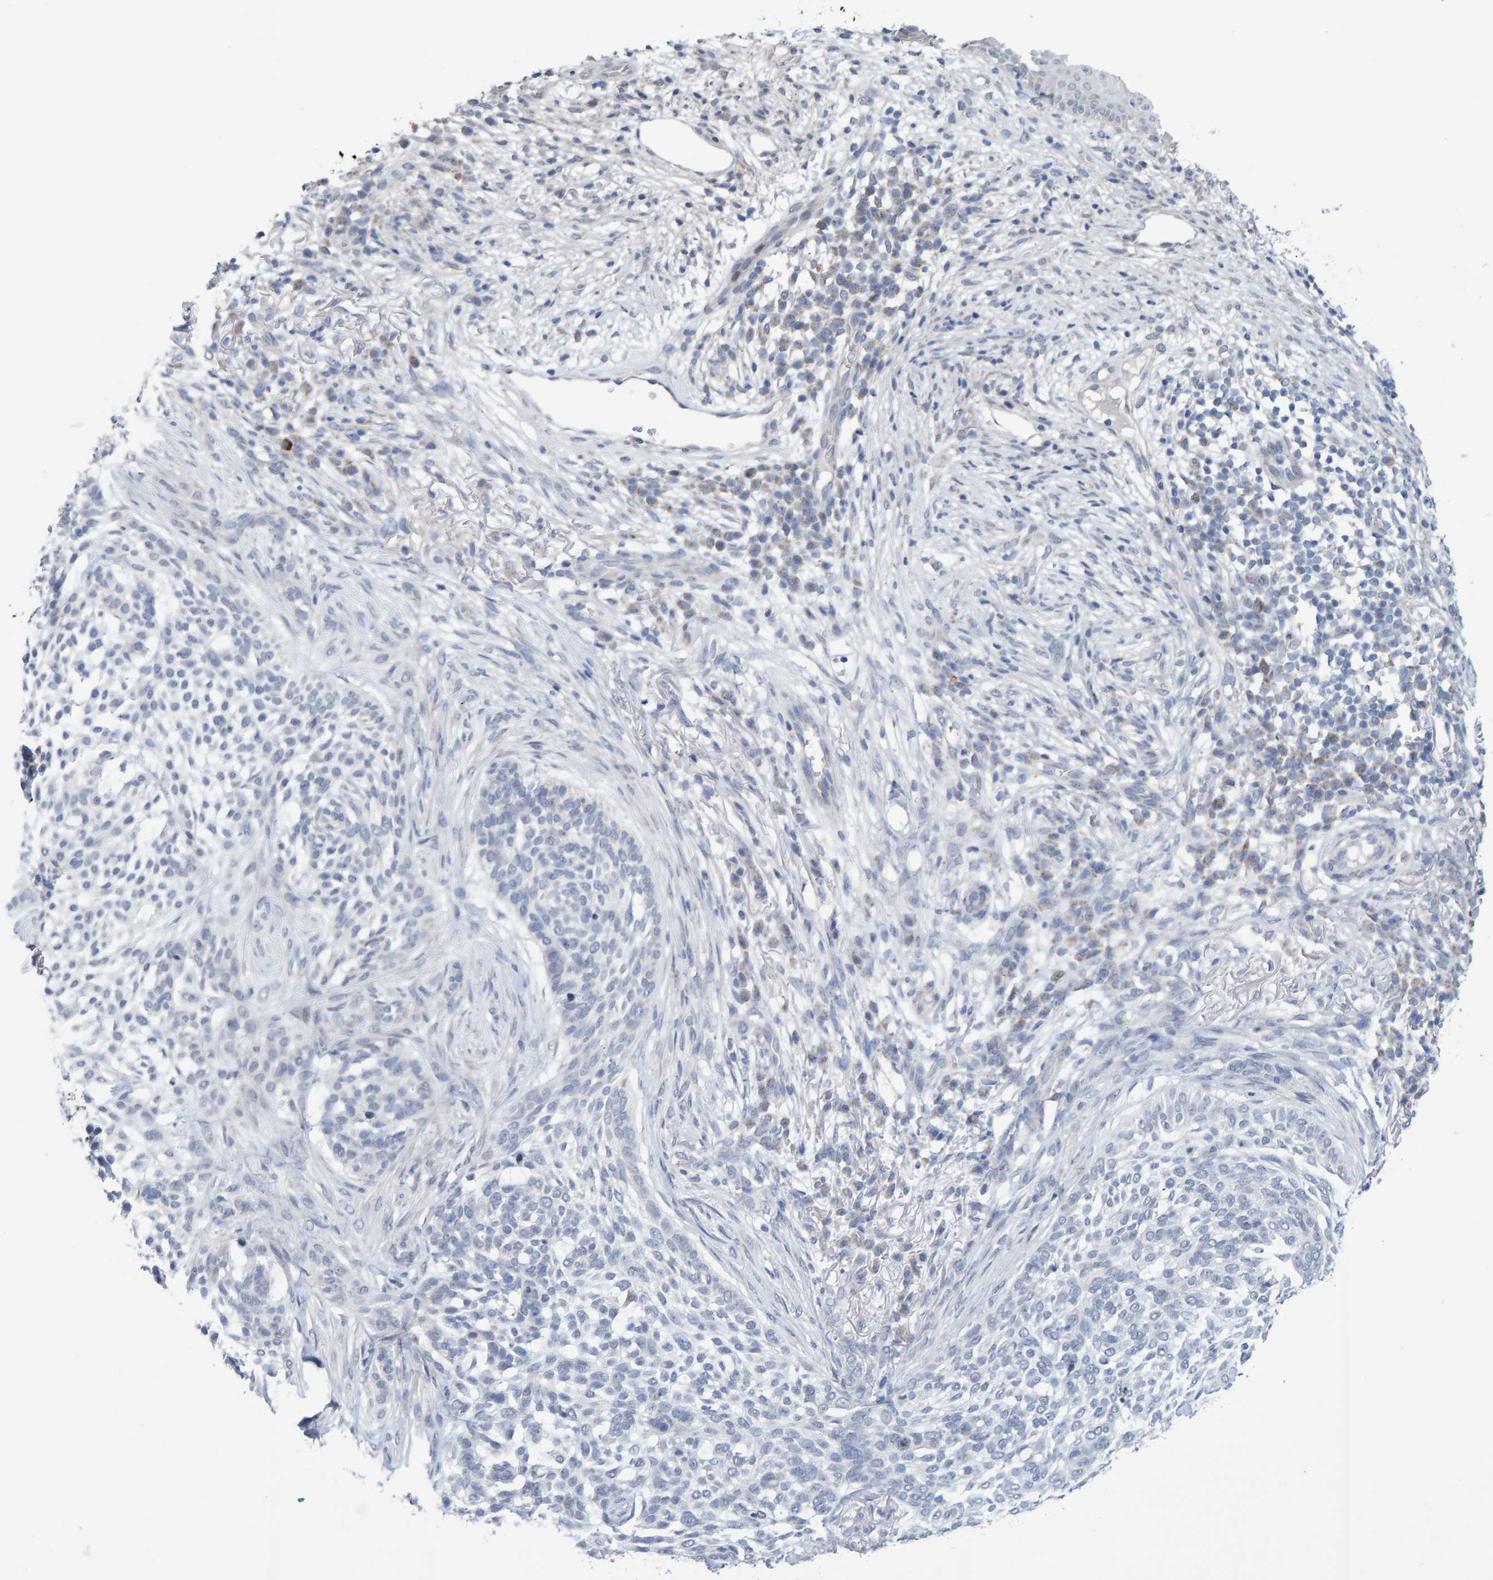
{"staining": {"intensity": "negative", "quantity": "none", "location": "none"}, "tissue": "skin cancer", "cell_type": "Tumor cells", "image_type": "cancer", "snomed": [{"axis": "morphology", "description": "Basal cell carcinoma"}, {"axis": "topography", "description": "Skin"}], "caption": "Immunohistochemistry (IHC) photomicrograph of neoplastic tissue: human basal cell carcinoma (skin) stained with DAB reveals no significant protein expression in tumor cells.", "gene": "USP43", "patient": {"sex": "female", "age": 64}}